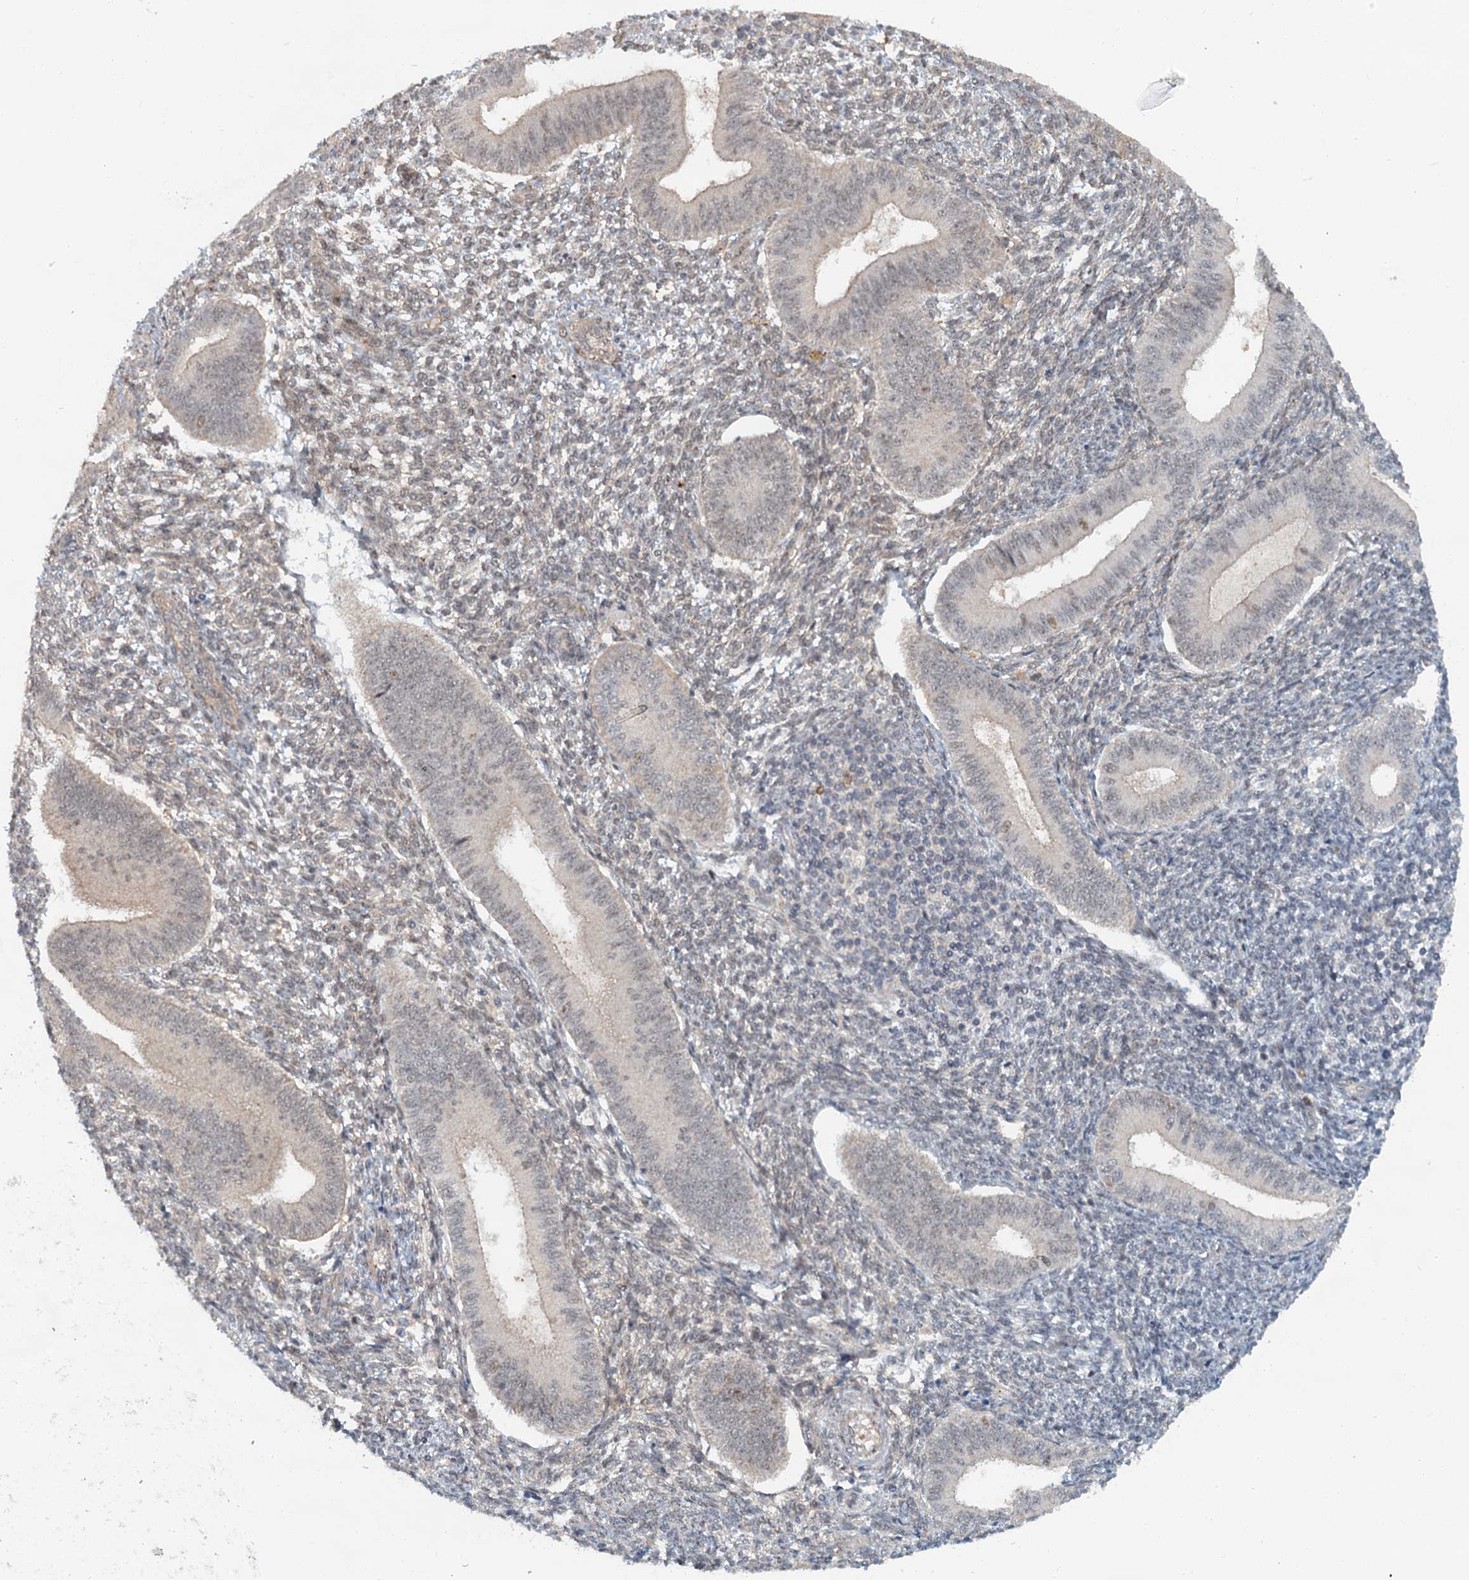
{"staining": {"intensity": "weak", "quantity": "25%-75%", "location": "cytoplasmic/membranous,nuclear"}, "tissue": "endometrium", "cell_type": "Cells in endometrial stroma", "image_type": "normal", "snomed": [{"axis": "morphology", "description": "Normal tissue, NOS"}, {"axis": "topography", "description": "Uterus"}, {"axis": "topography", "description": "Endometrium"}], "caption": "Protein expression analysis of benign endometrium exhibits weak cytoplasmic/membranous,nuclear positivity in approximately 25%-75% of cells in endometrial stroma.", "gene": "TAS2R42", "patient": {"sex": "female", "age": 48}}